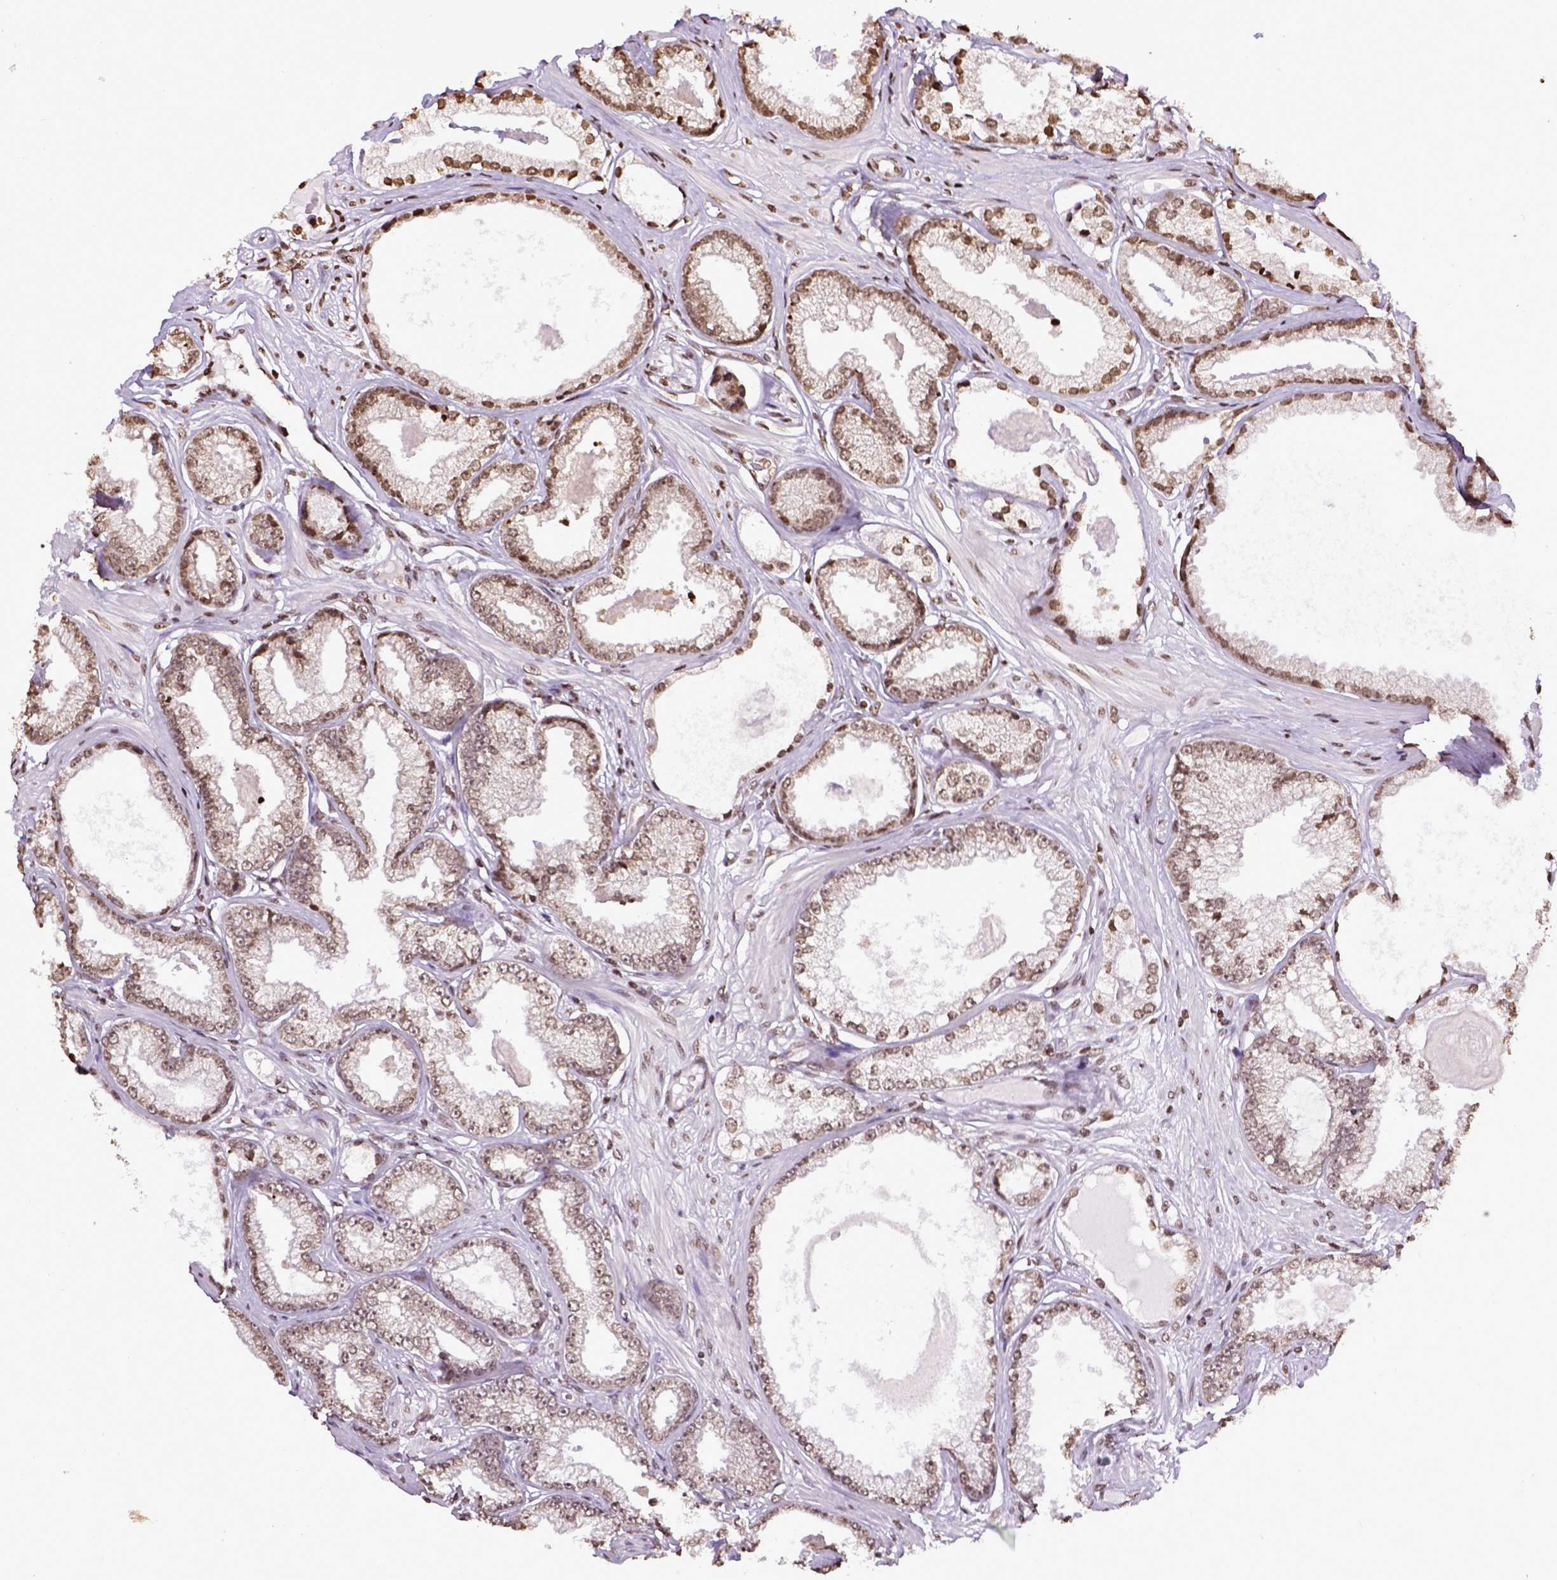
{"staining": {"intensity": "moderate", "quantity": ">75%", "location": "nuclear"}, "tissue": "prostate cancer", "cell_type": "Tumor cells", "image_type": "cancer", "snomed": [{"axis": "morphology", "description": "Adenocarcinoma, Low grade"}, {"axis": "topography", "description": "Prostate"}], "caption": "A high-resolution histopathology image shows IHC staining of prostate cancer (adenocarcinoma (low-grade)), which displays moderate nuclear staining in approximately >75% of tumor cells.", "gene": "ZNF75D", "patient": {"sex": "male", "age": 64}}